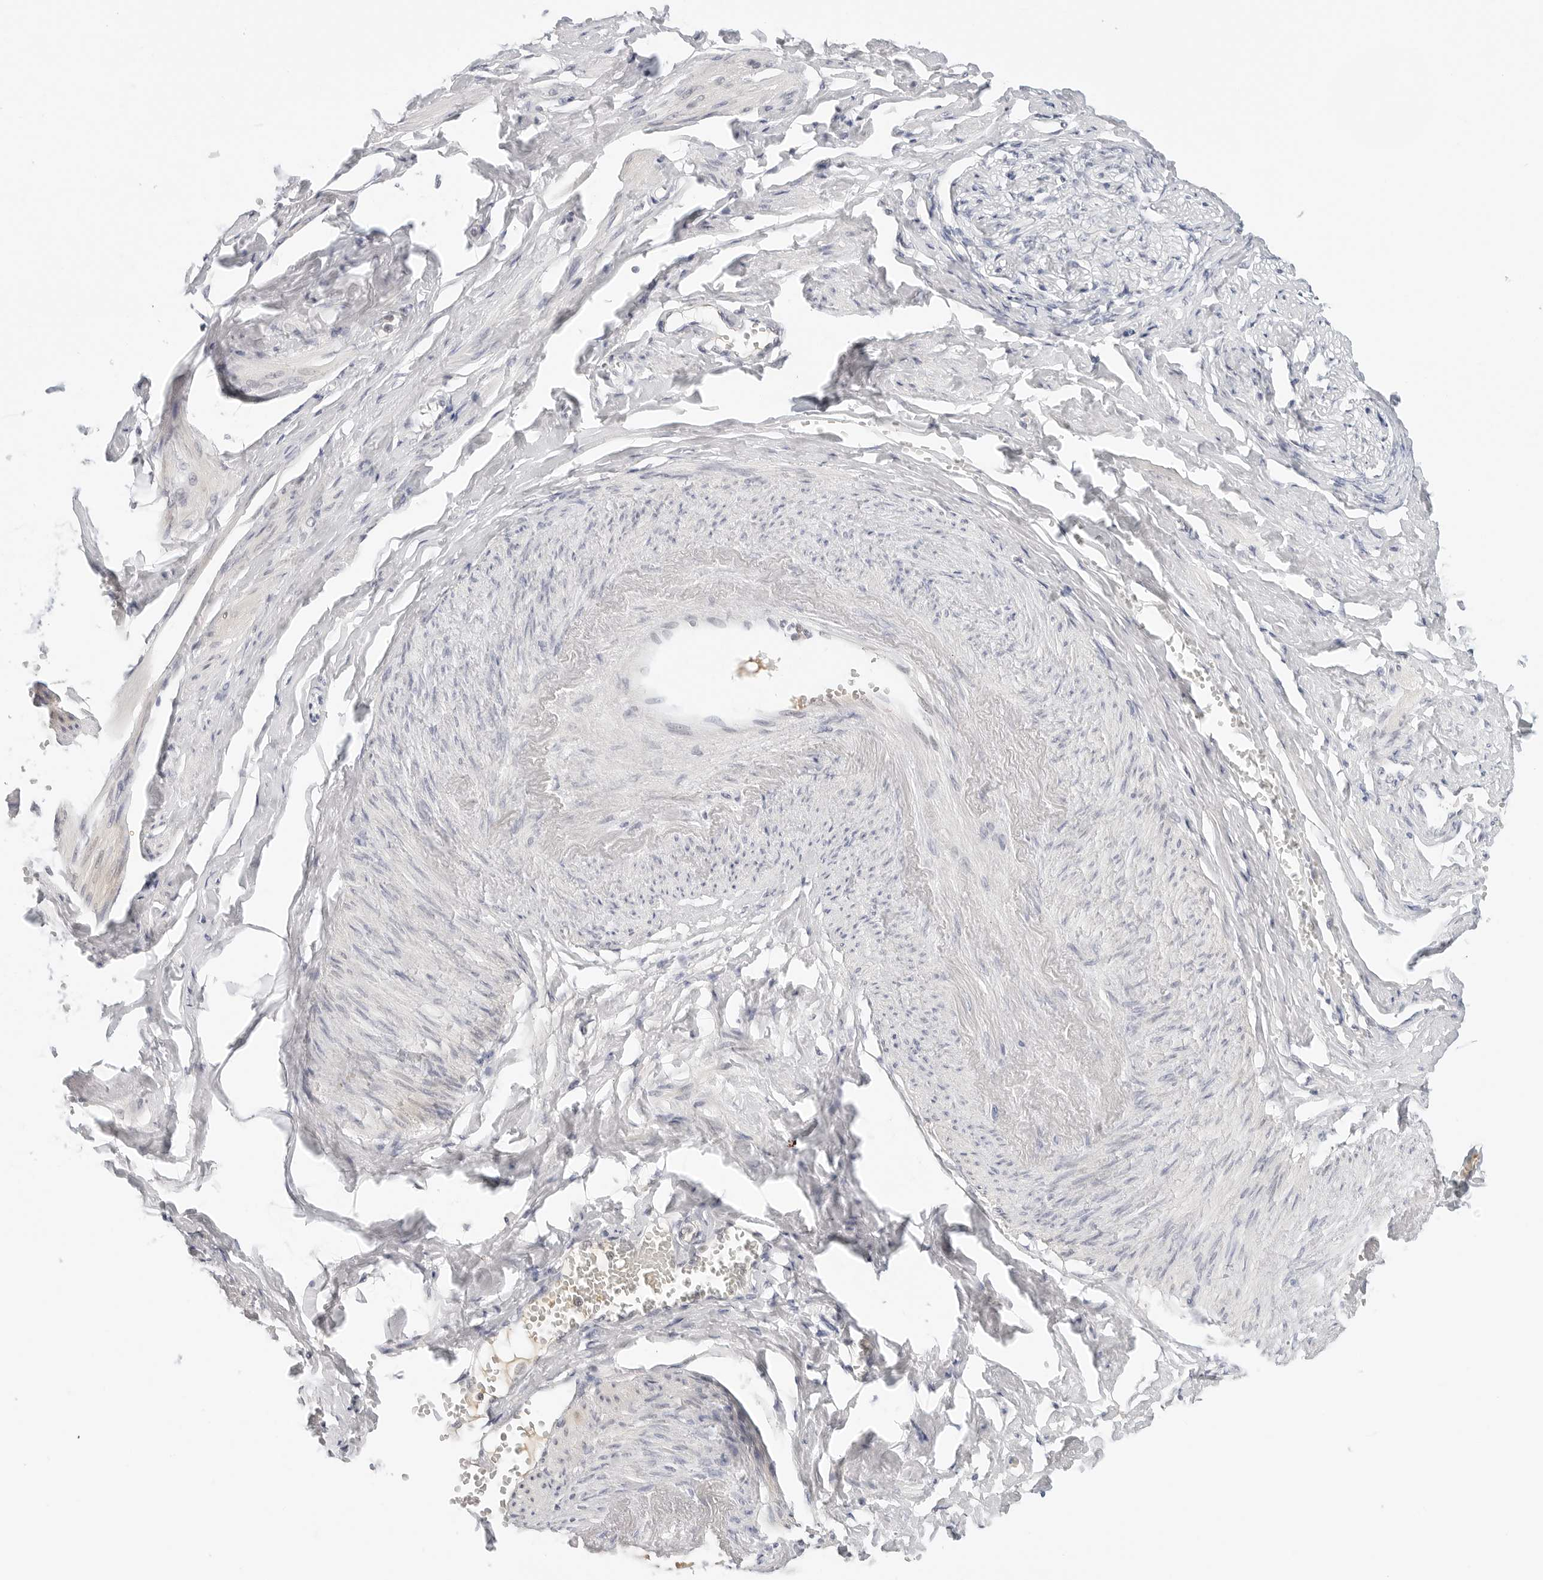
{"staining": {"intensity": "negative", "quantity": "none", "location": "none"}, "tissue": "adipose tissue", "cell_type": "Adipocytes", "image_type": "normal", "snomed": [{"axis": "morphology", "description": "Normal tissue, NOS"}, {"axis": "topography", "description": "Vascular tissue"}, {"axis": "topography", "description": "Fallopian tube"}, {"axis": "topography", "description": "Ovary"}], "caption": "Immunohistochemistry image of unremarkable adipose tissue stained for a protein (brown), which reveals no positivity in adipocytes.", "gene": "TSEN2", "patient": {"sex": "female", "age": 67}}